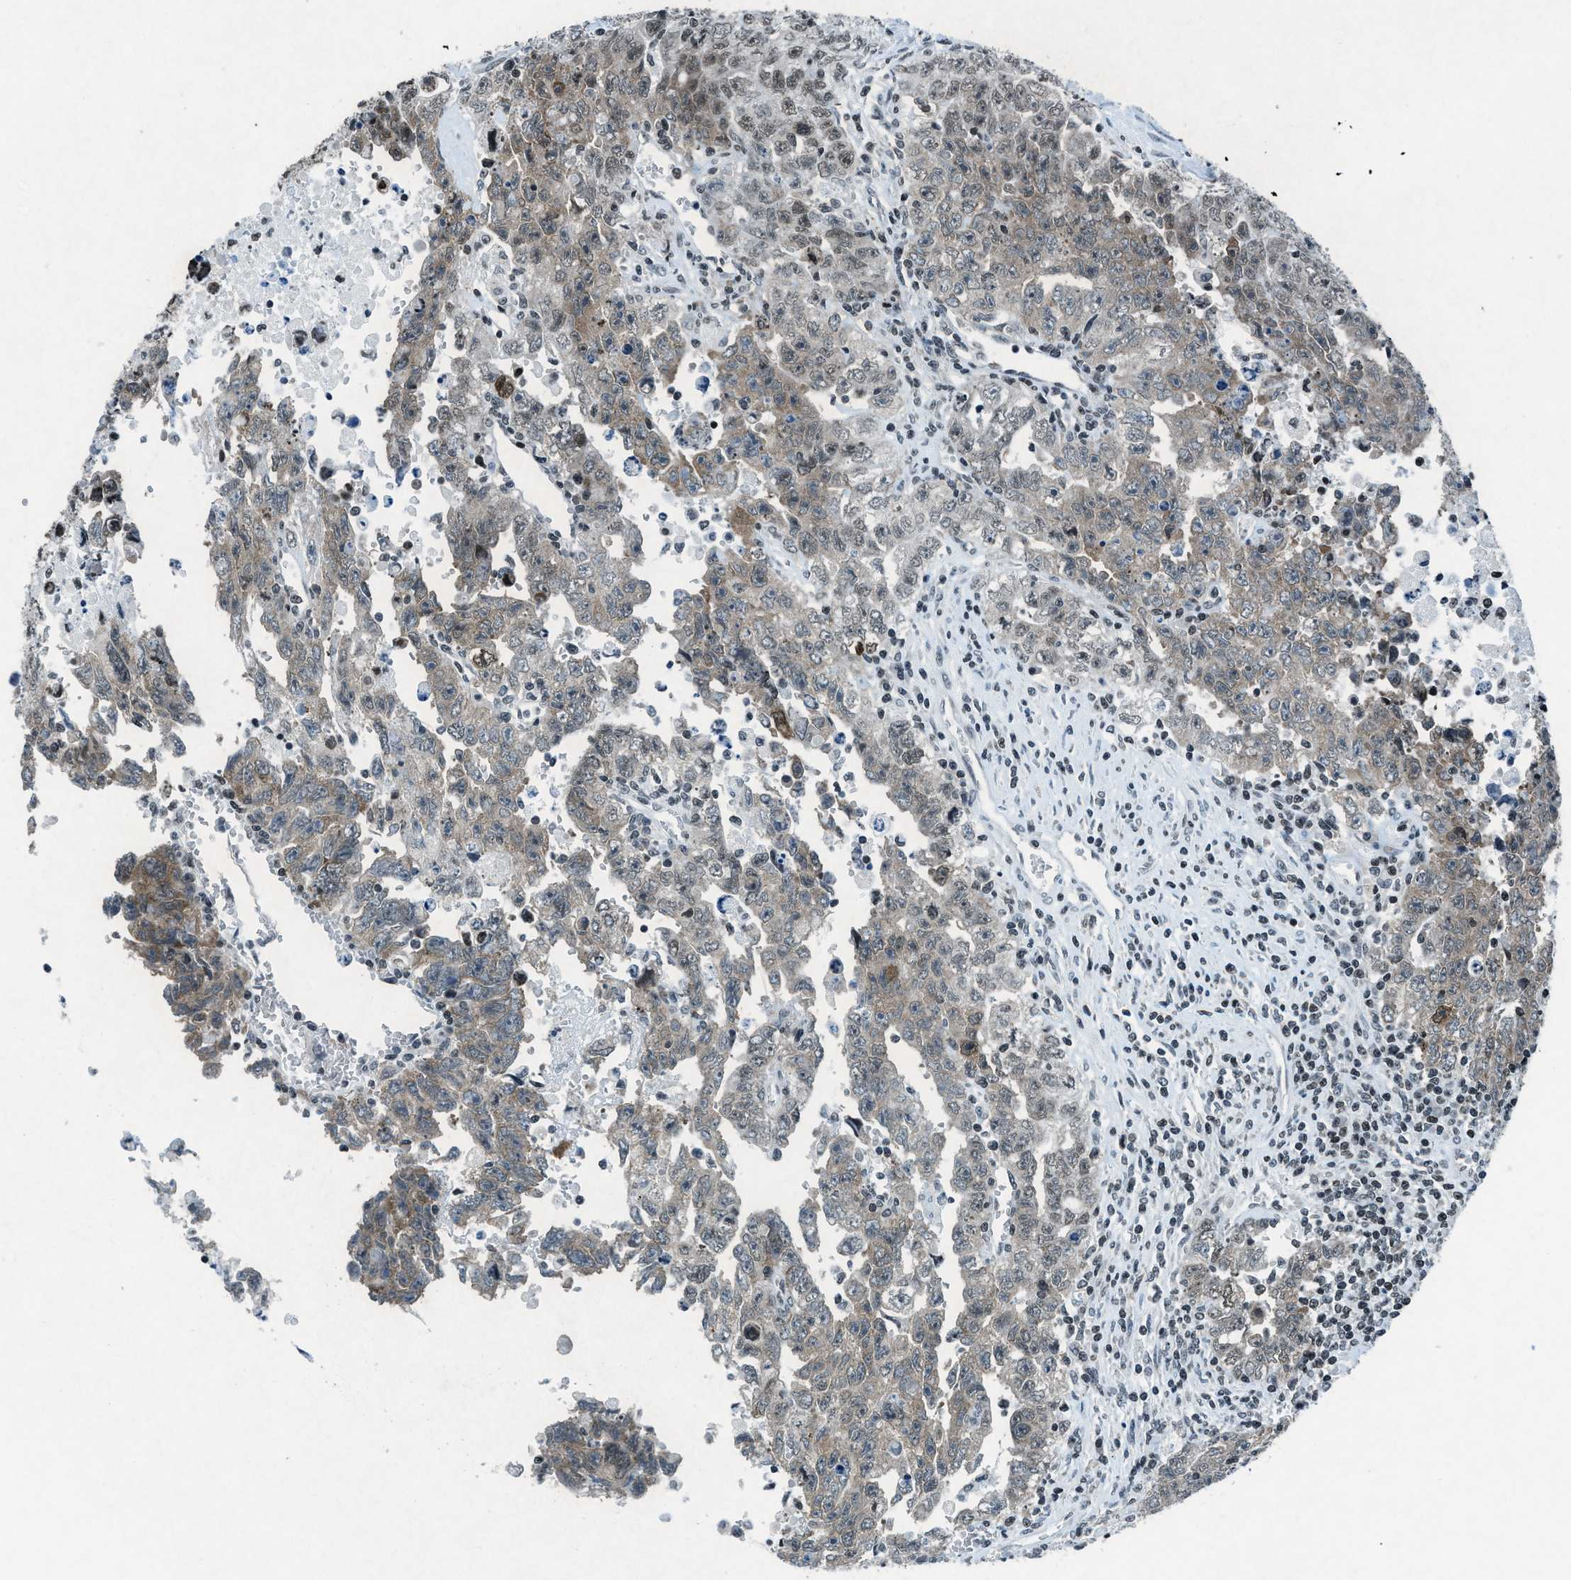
{"staining": {"intensity": "weak", "quantity": "<25%", "location": "cytoplasmic/membranous"}, "tissue": "testis cancer", "cell_type": "Tumor cells", "image_type": "cancer", "snomed": [{"axis": "morphology", "description": "Carcinoma, Embryonal, NOS"}, {"axis": "topography", "description": "Testis"}], "caption": "High power microscopy photomicrograph of an immunohistochemistry (IHC) photomicrograph of testis embryonal carcinoma, revealing no significant staining in tumor cells.", "gene": "NXF1", "patient": {"sex": "male", "age": 28}}